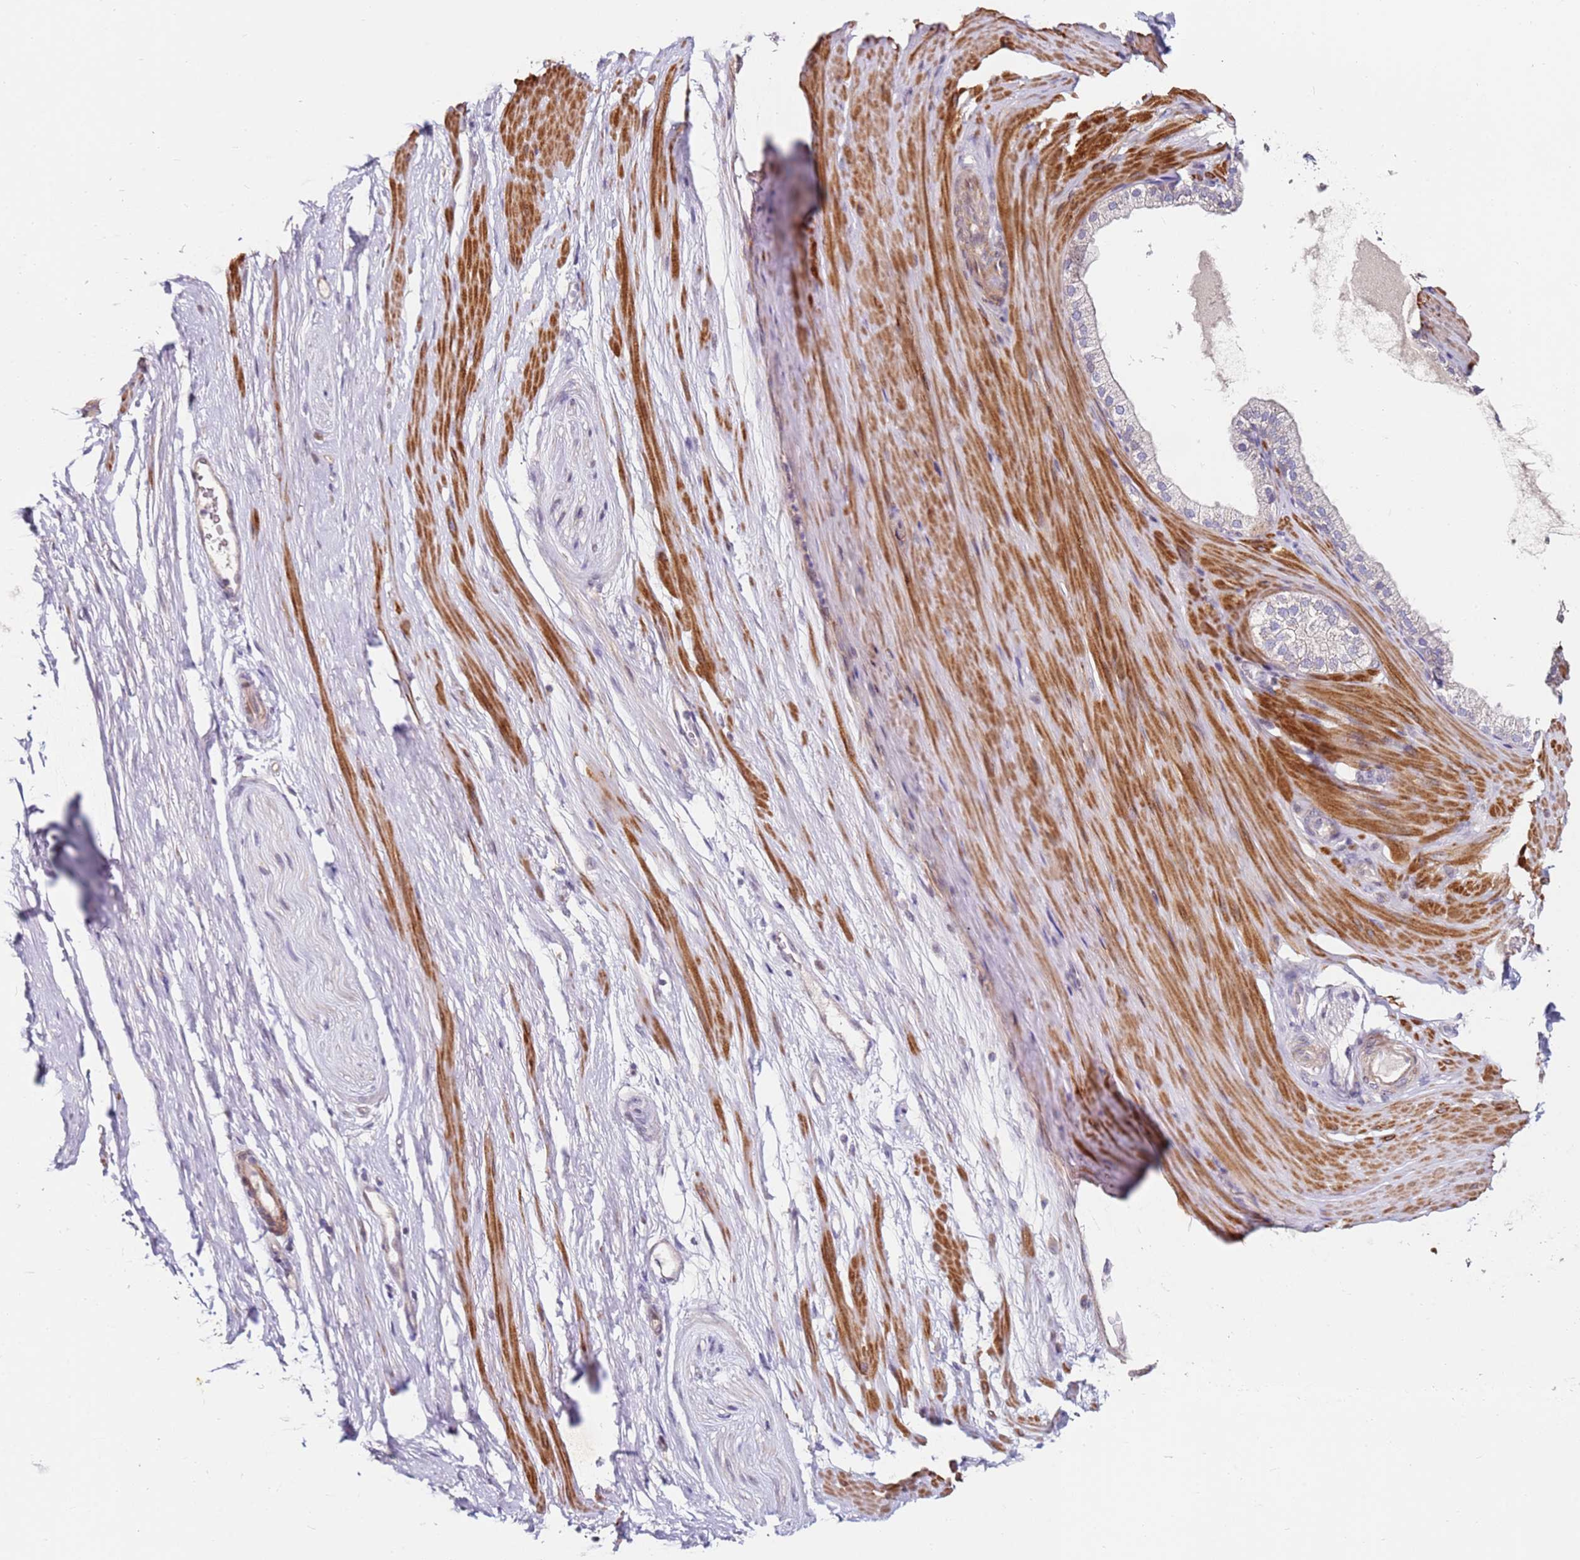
{"staining": {"intensity": "weak", "quantity": ">75%", "location": "cytoplasmic/membranous"}, "tissue": "adipose tissue", "cell_type": "Adipocytes", "image_type": "normal", "snomed": [{"axis": "morphology", "description": "Normal tissue, NOS"}, {"axis": "morphology", "description": "Adenocarcinoma, Low grade"}, {"axis": "topography", "description": "Prostate"}, {"axis": "topography", "description": "Peripheral nerve tissue"}], "caption": "IHC histopathology image of benign adipose tissue: human adipose tissue stained using immunohistochemistry (IHC) shows low levels of weak protein expression localized specifically in the cytoplasmic/membranous of adipocytes, appearing as a cytoplasmic/membranous brown color.", "gene": "RARS2", "patient": {"sex": "male", "age": 63}}